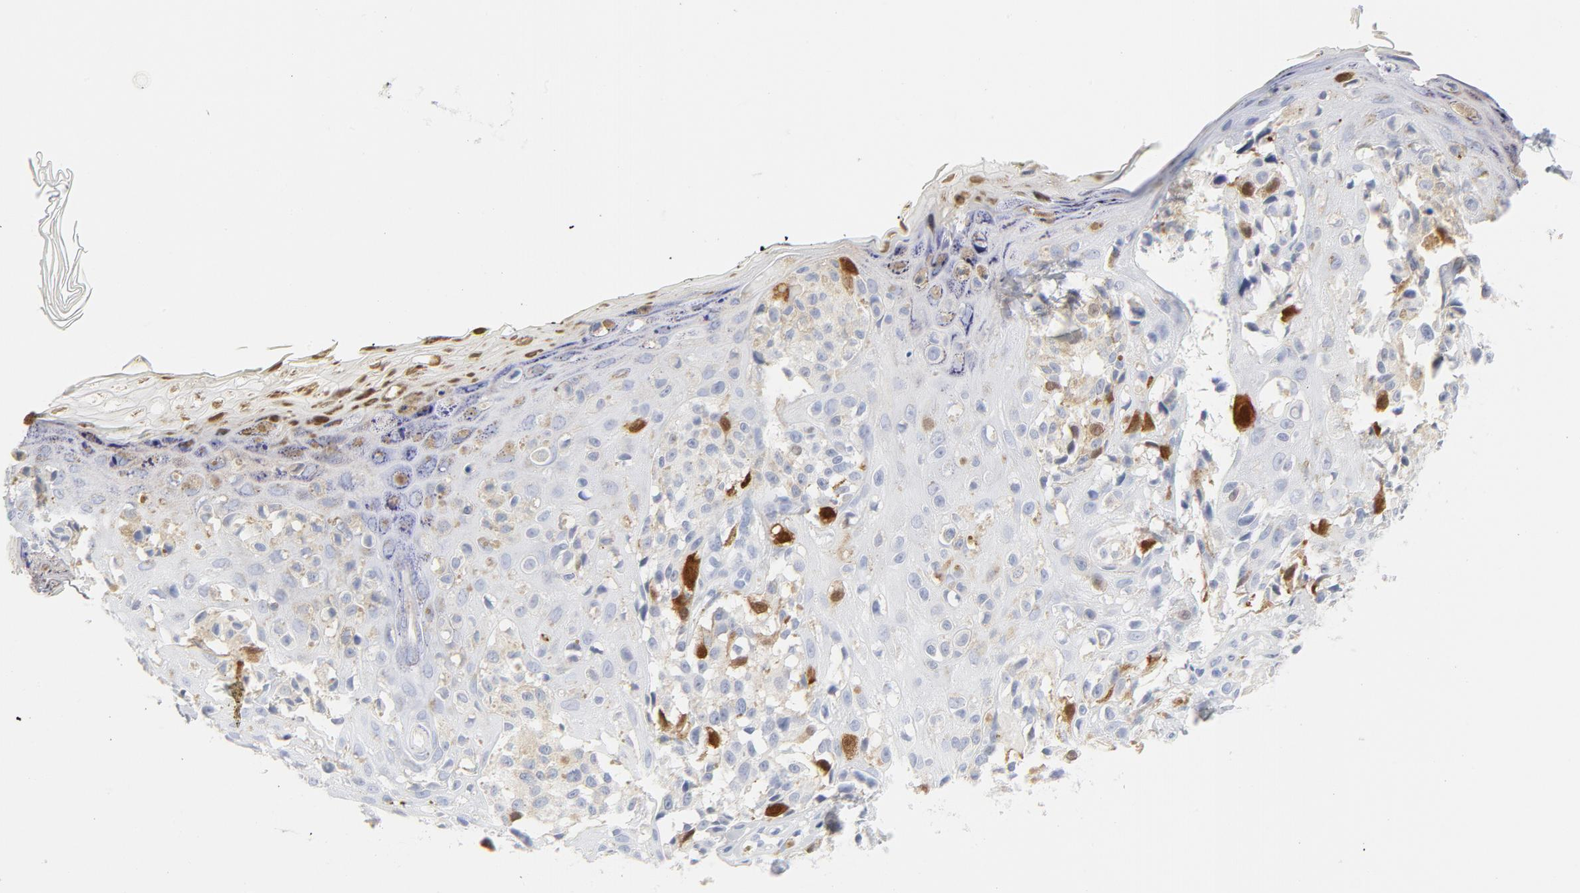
{"staining": {"intensity": "strong", "quantity": "<25%", "location": "nuclear"}, "tissue": "melanoma", "cell_type": "Tumor cells", "image_type": "cancer", "snomed": [{"axis": "morphology", "description": "Malignant melanoma, NOS"}, {"axis": "topography", "description": "Skin"}], "caption": "Human malignant melanoma stained with a brown dye displays strong nuclear positive positivity in approximately <25% of tumor cells.", "gene": "CDC20", "patient": {"sex": "female", "age": 38}}